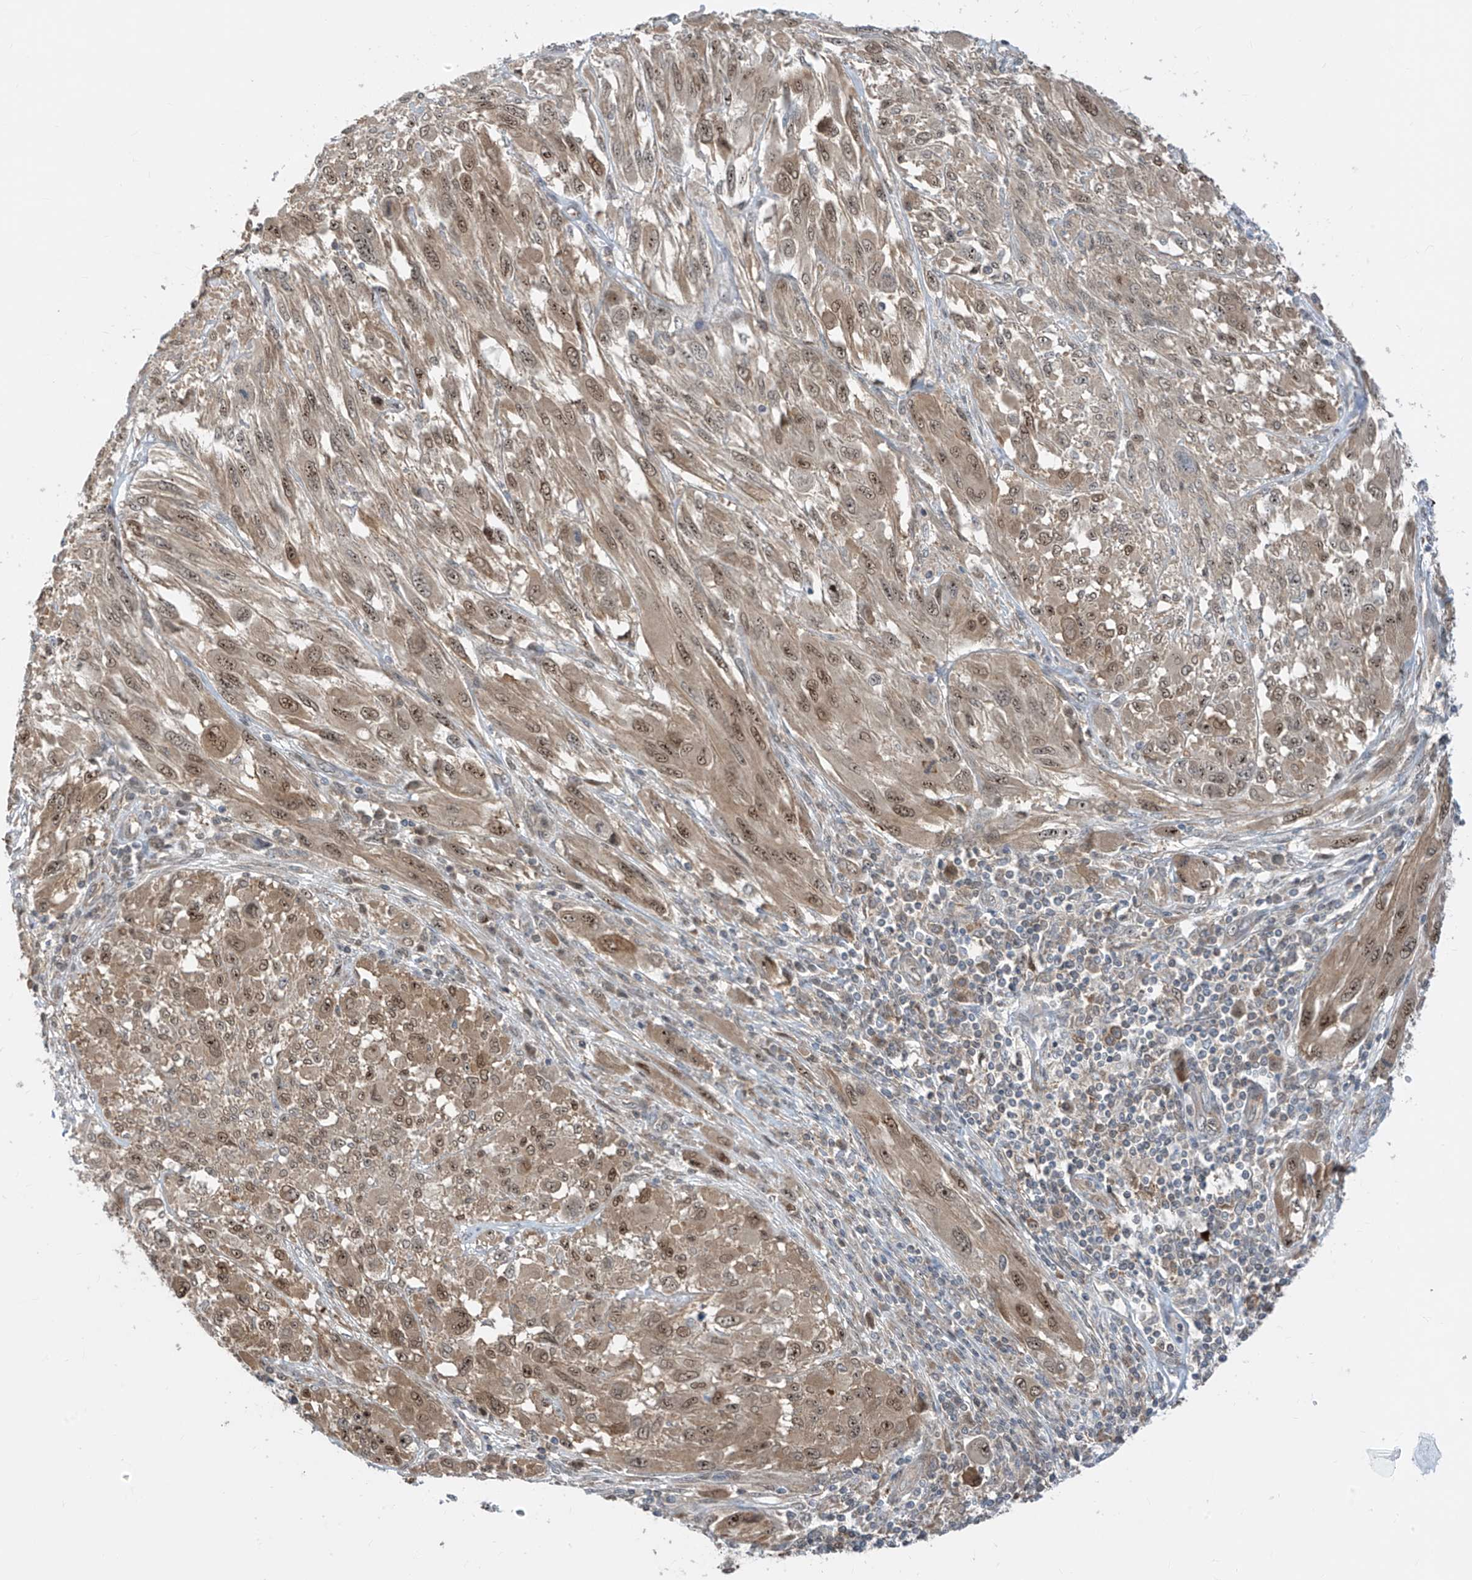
{"staining": {"intensity": "moderate", "quantity": ">75%", "location": "cytoplasmic/membranous,nuclear"}, "tissue": "melanoma", "cell_type": "Tumor cells", "image_type": "cancer", "snomed": [{"axis": "morphology", "description": "Malignant melanoma, NOS"}, {"axis": "topography", "description": "Skin"}], "caption": "Malignant melanoma was stained to show a protein in brown. There is medium levels of moderate cytoplasmic/membranous and nuclear staining in about >75% of tumor cells.", "gene": "TTC38", "patient": {"sex": "female", "age": 91}}